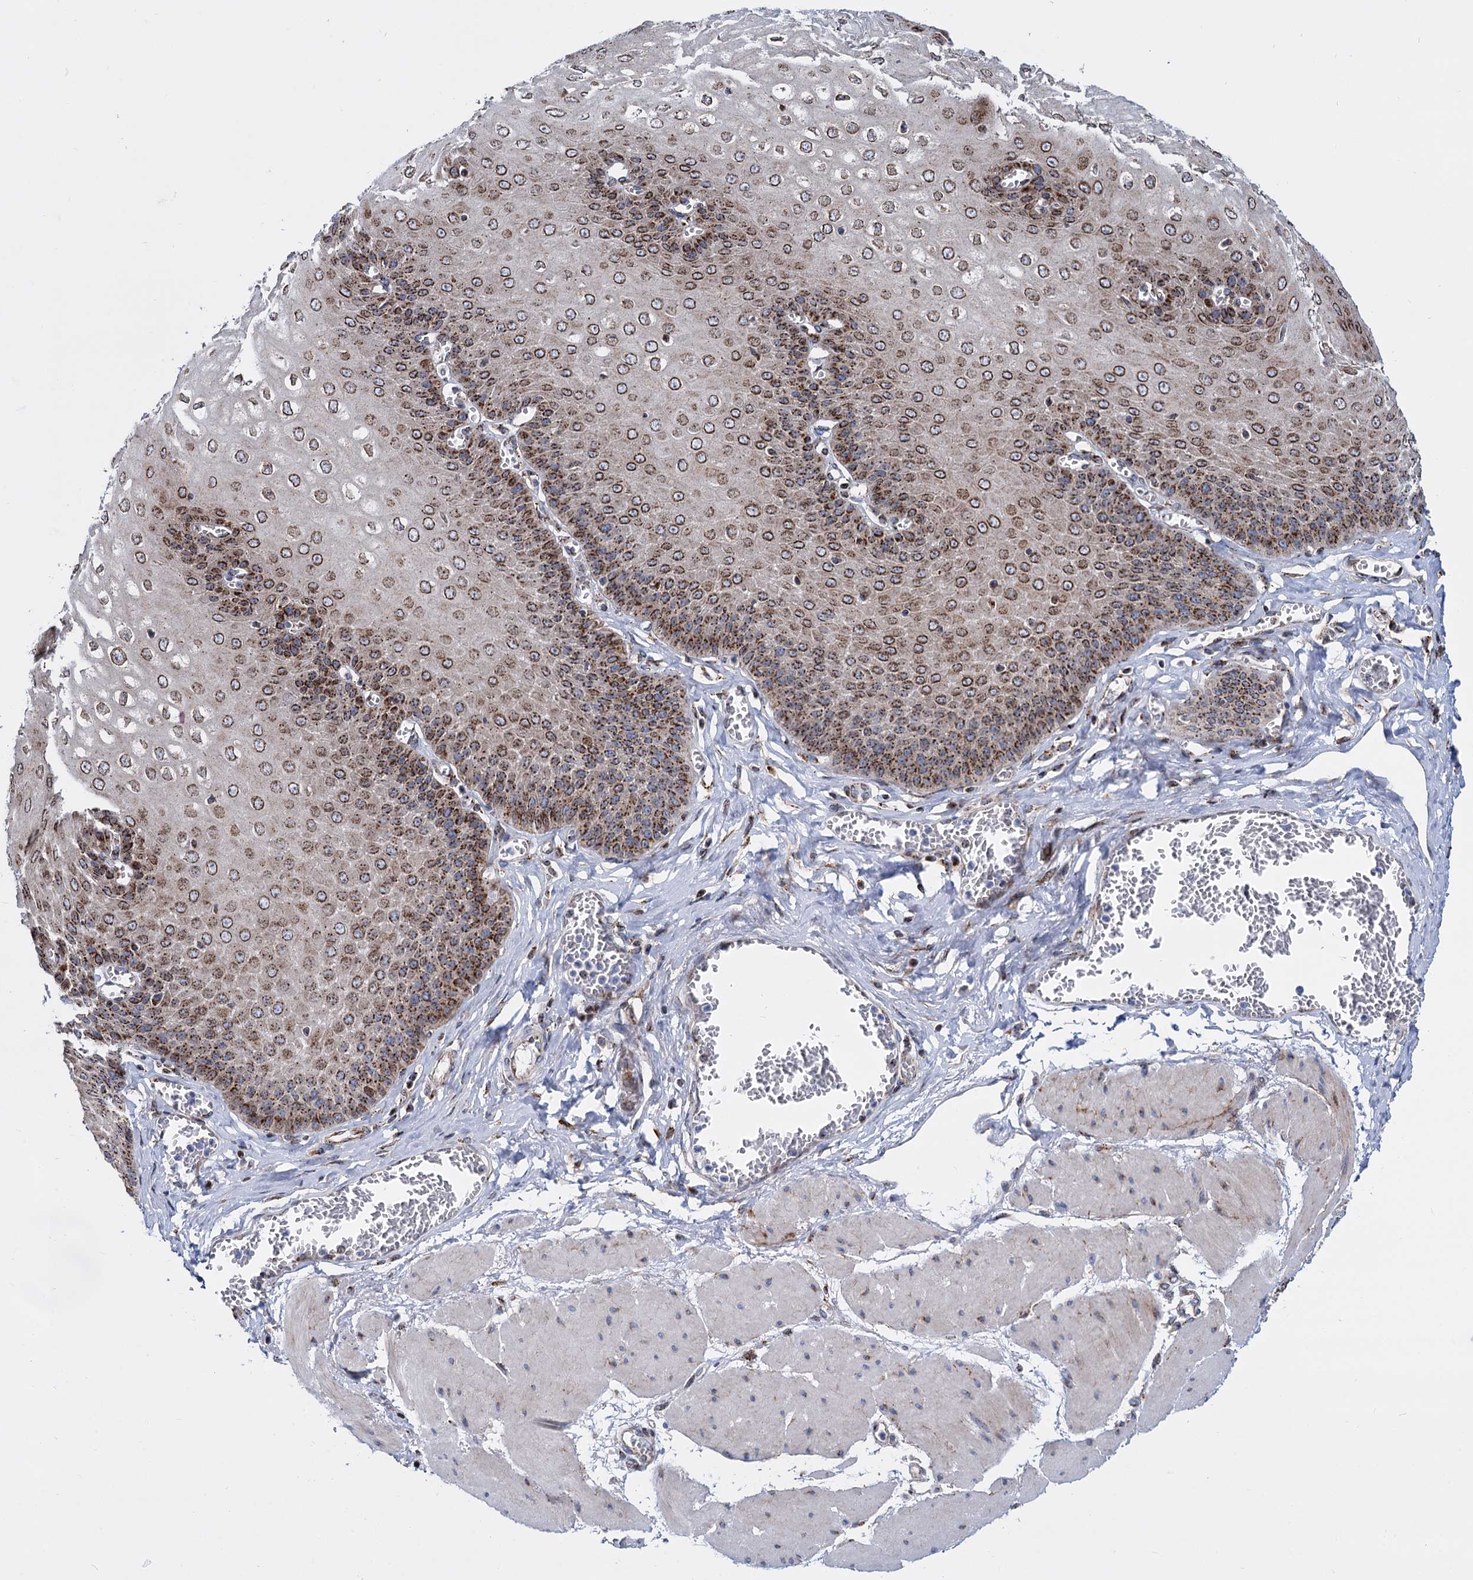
{"staining": {"intensity": "strong", "quantity": ">75%", "location": "cytoplasmic/membranous"}, "tissue": "esophagus", "cell_type": "Squamous epithelial cells", "image_type": "normal", "snomed": [{"axis": "morphology", "description": "Normal tissue, NOS"}, {"axis": "topography", "description": "Esophagus"}], "caption": "Protein expression analysis of benign esophagus displays strong cytoplasmic/membranous staining in approximately >75% of squamous epithelial cells. Using DAB (3,3'-diaminobenzidine) (brown) and hematoxylin (blue) stains, captured at high magnification using brightfield microscopy.", "gene": "SUPT20H", "patient": {"sex": "male", "age": 60}}